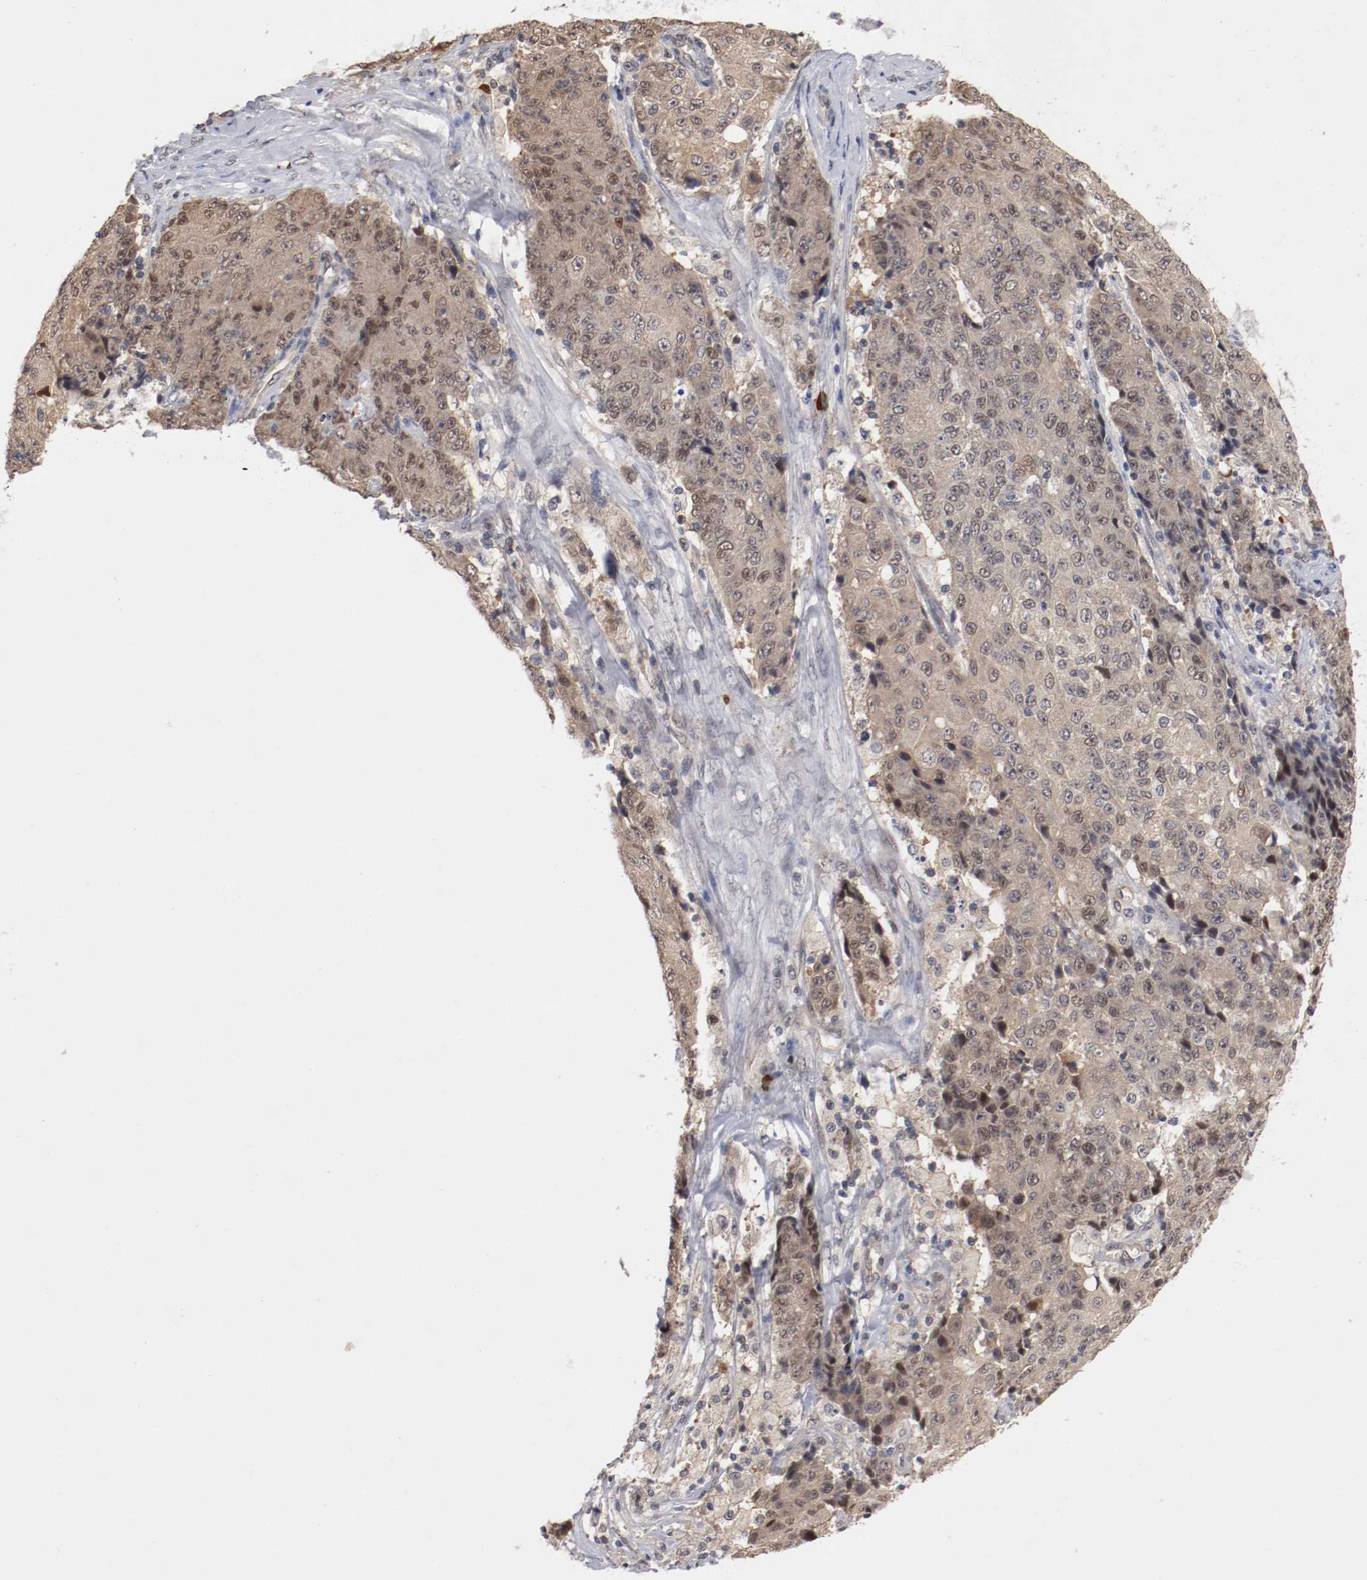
{"staining": {"intensity": "weak", "quantity": "25%-75%", "location": "cytoplasmic/membranous,nuclear"}, "tissue": "ovarian cancer", "cell_type": "Tumor cells", "image_type": "cancer", "snomed": [{"axis": "morphology", "description": "Carcinoma, endometroid"}, {"axis": "topography", "description": "Ovary"}], "caption": "The immunohistochemical stain highlights weak cytoplasmic/membranous and nuclear positivity in tumor cells of ovarian cancer tissue.", "gene": "DNMT3B", "patient": {"sex": "female", "age": 42}}